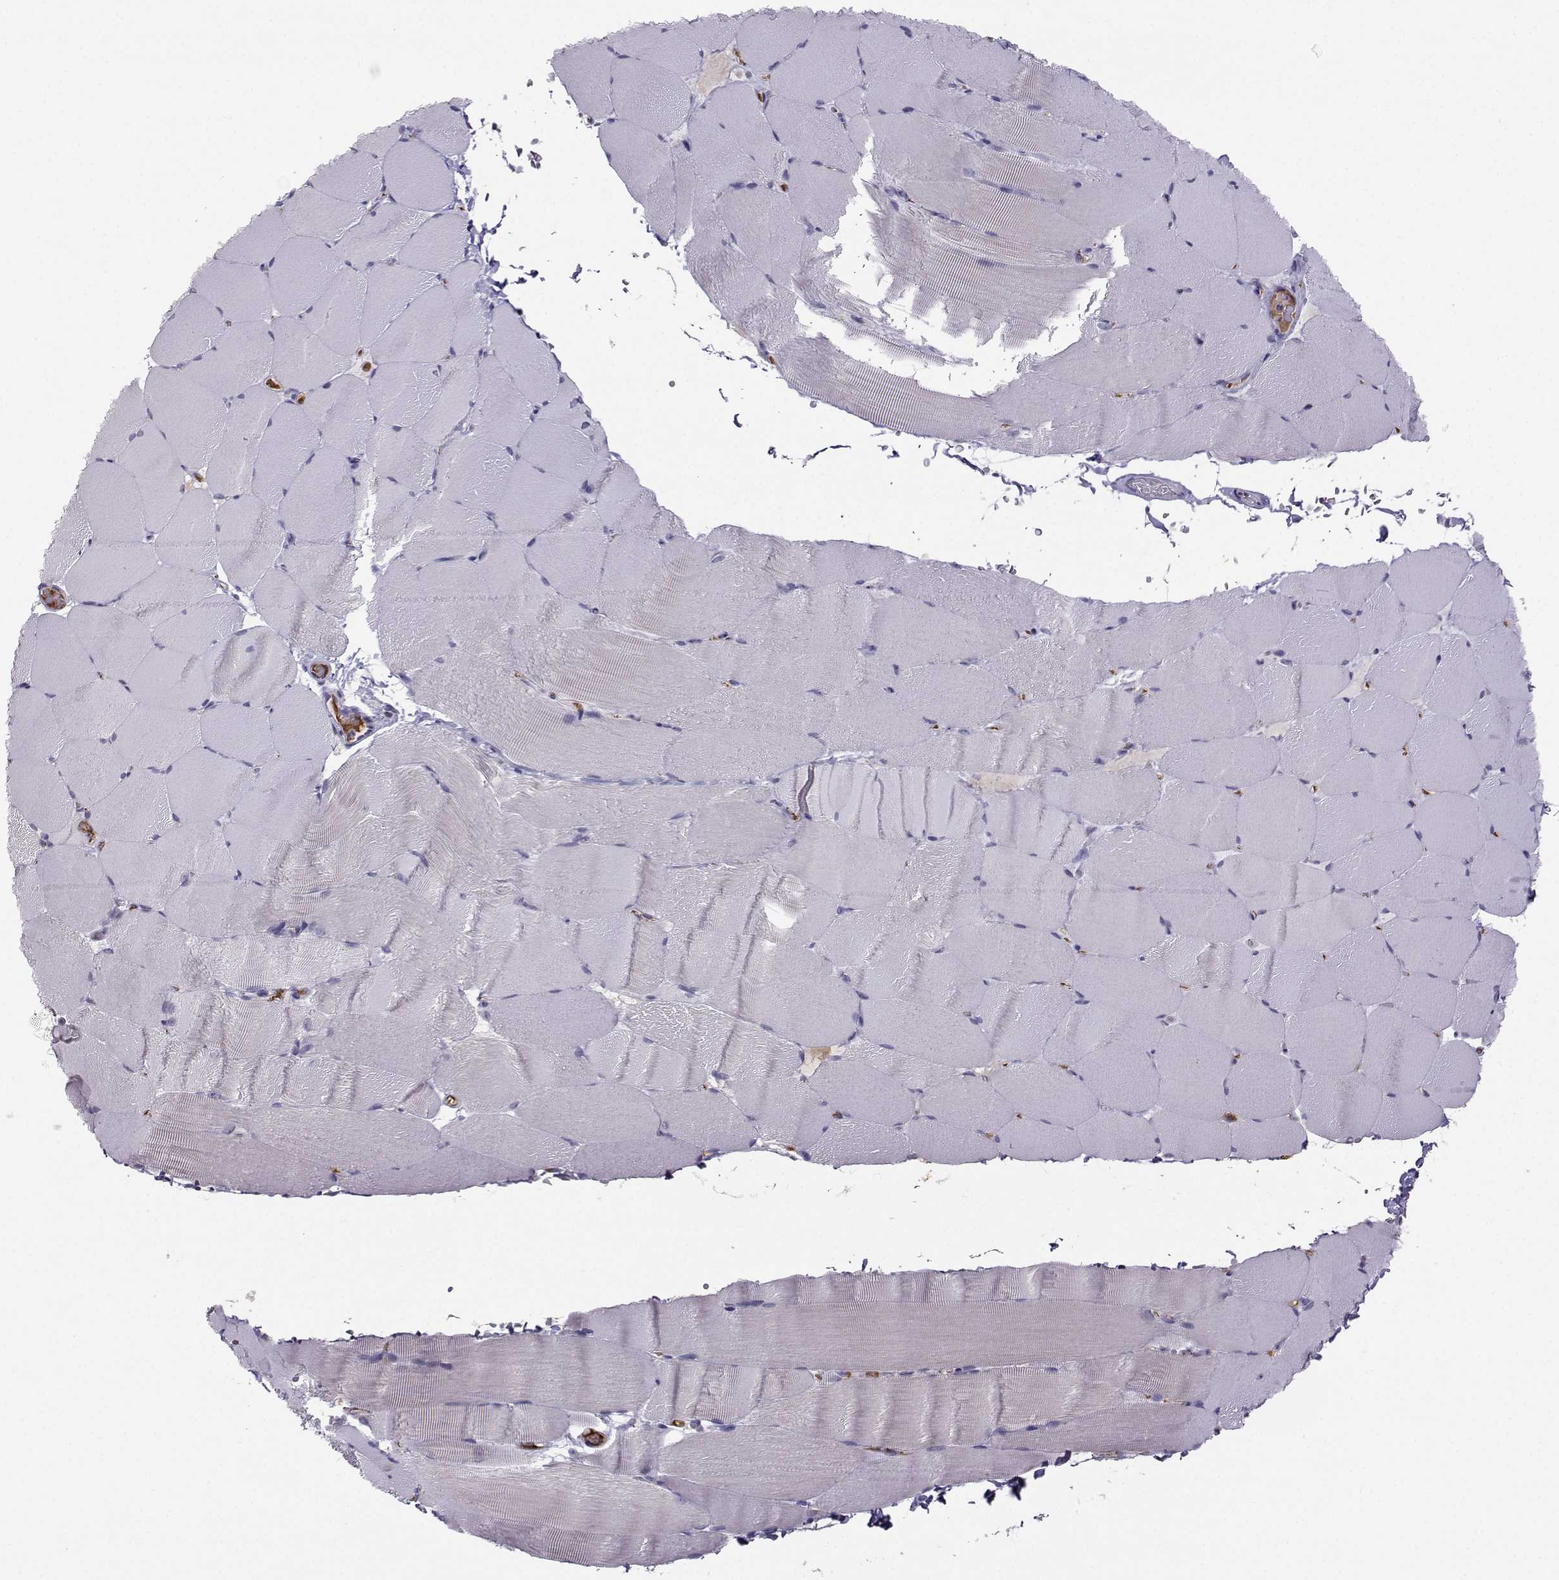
{"staining": {"intensity": "negative", "quantity": "none", "location": "none"}, "tissue": "skeletal muscle", "cell_type": "Myocytes", "image_type": "normal", "snomed": [{"axis": "morphology", "description": "Normal tissue, NOS"}, {"axis": "topography", "description": "Skeletal muscle"}], "caption": "This is an immunohistochemistry (IHC) micrograph of benign human skeletal muscle. There is no positivity in myocytes.", "gene": "LHX1", "patient": {"sex": "female", "age": 37}}